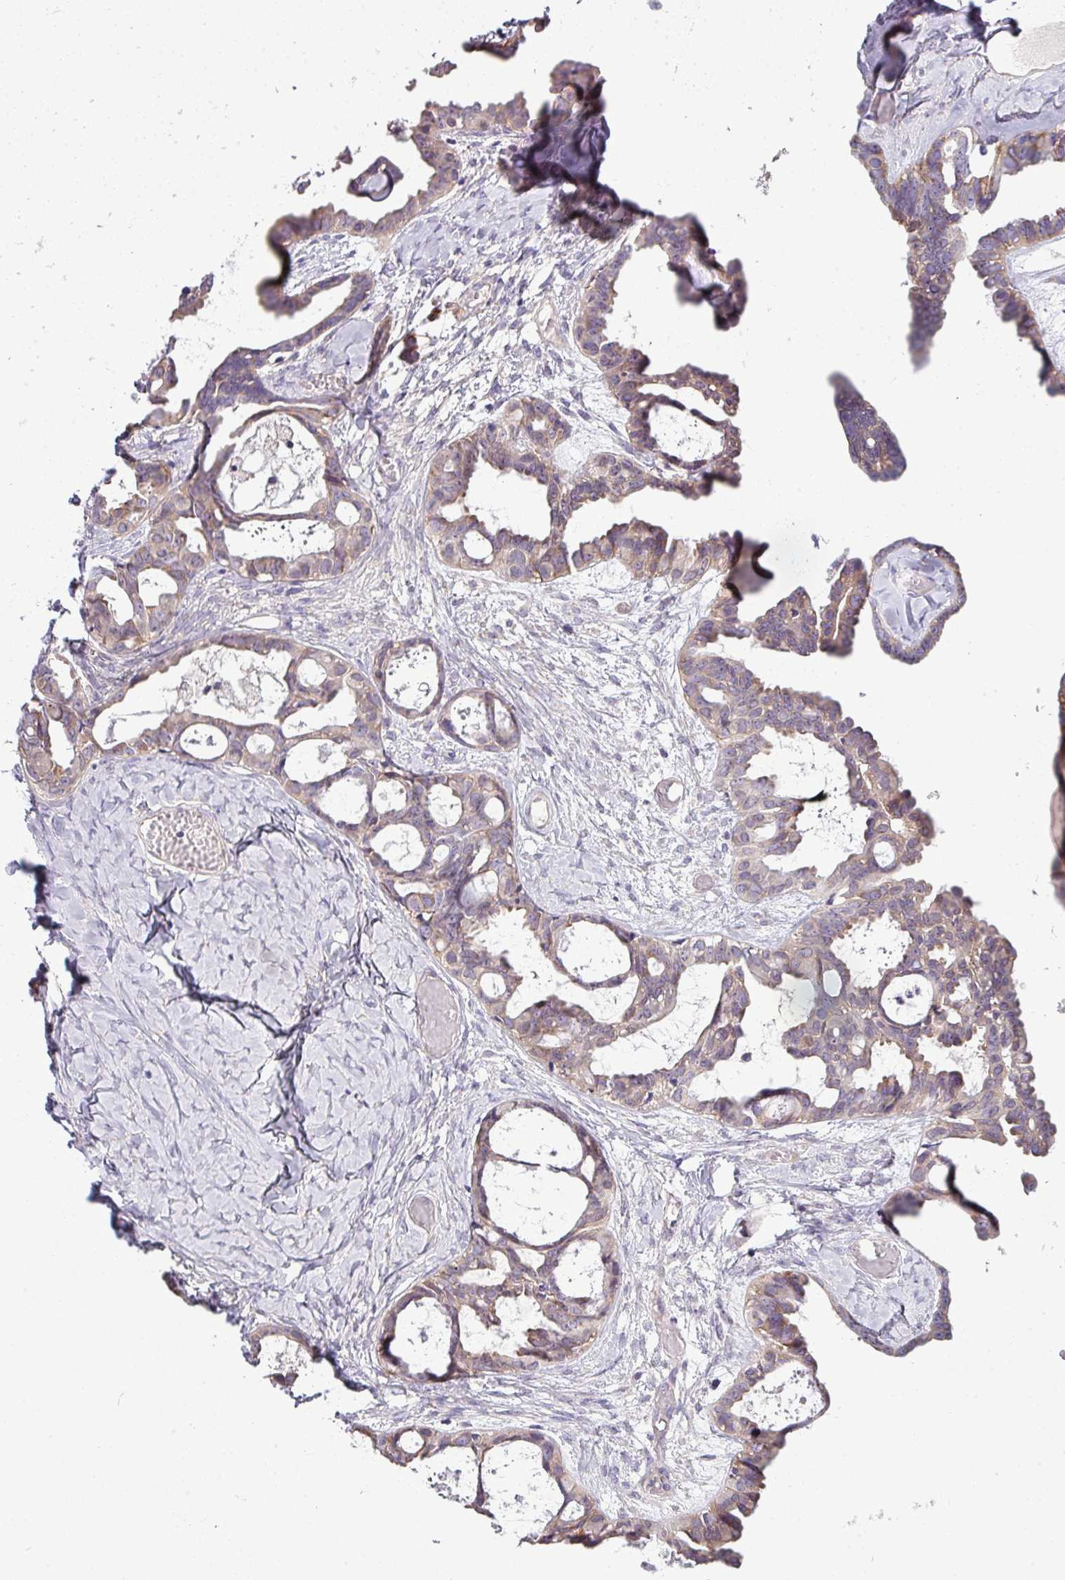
{"staining": {"intensity": "weak", "quantity": "25%-75%", "location": "cytoplasmic/membranous"}, "tissue": "ovarian cancer", "cell_type": "Tumor cells", "image_type": "cancer", "snomed": [{"axis": "morphology", "description": "Cystadenocarcinoma, serous, NOS"}, {"axis": "topography", "description": "Ovary"}], "caption": "A photomicrograph showing weak cytoplasmic/membranous staining in about 25%-75% of tumor cells in serous cystadenocarcinoma (ovarian), as visualized by brown immunohistochemical staining.", "gene": "AGAP5", "patient": {"sex": "female", "age": 69}}